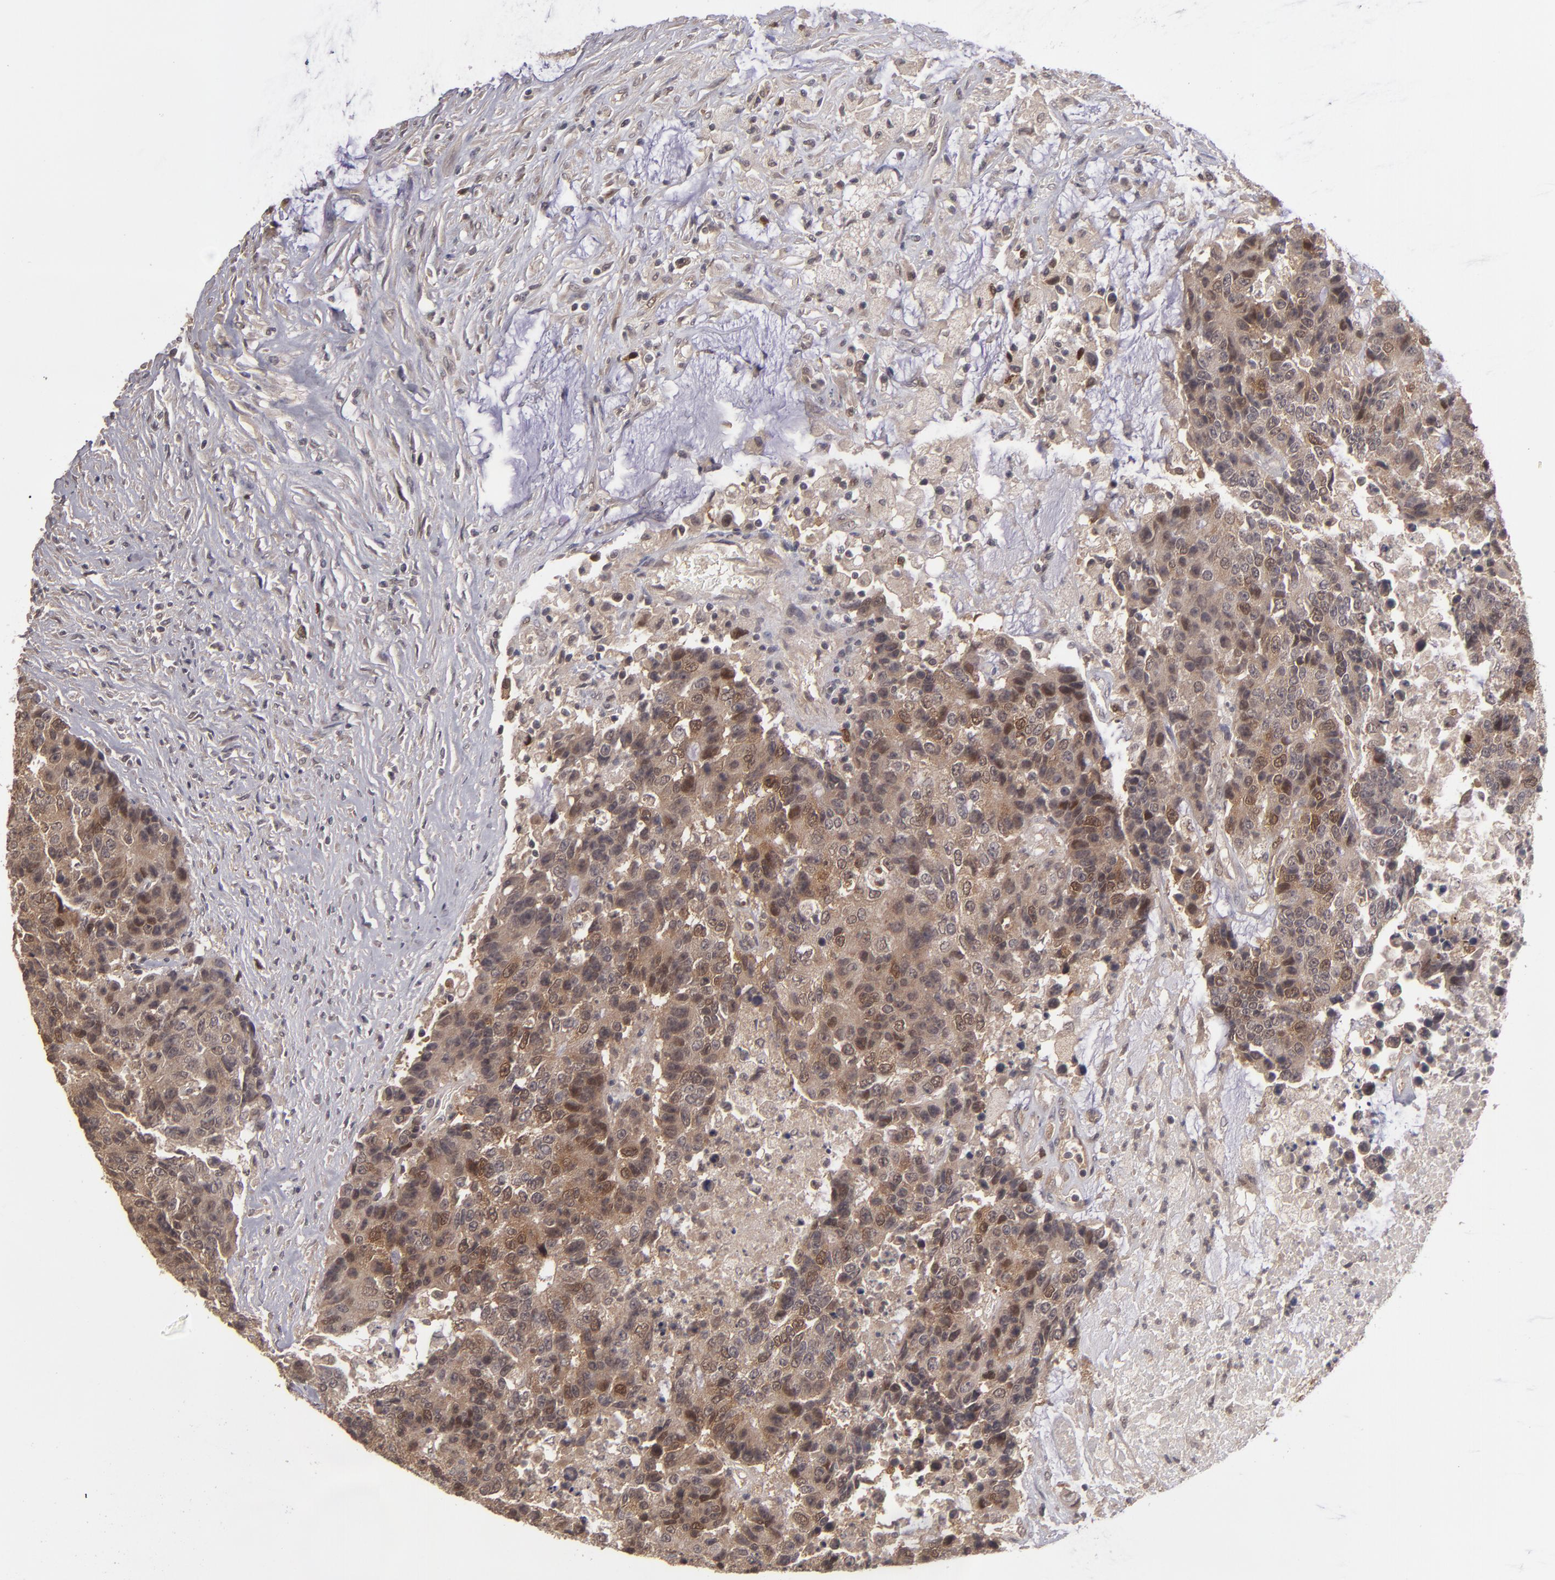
{"staining": {"intensity": "moderate", "quantity": ">75%", "location": "cytoplasmic/membranous"}, "tissue": "colorectal cancer", "cell_type": "Tumor cells", "image_type": "cancer", "snomed": [{"axis": "morphology", "description": "Adenocarcinoma, NOS"}, {"axis": "topography", "description": "Colon"}], "caption": "Human colorectal cancer stained for a protein (brown) displays moderate cytoplasmic/membranous positive expression in about >75% of tumor cells.", "gene": "TYMS", "patient": {"sex": "female", "age": 86}}